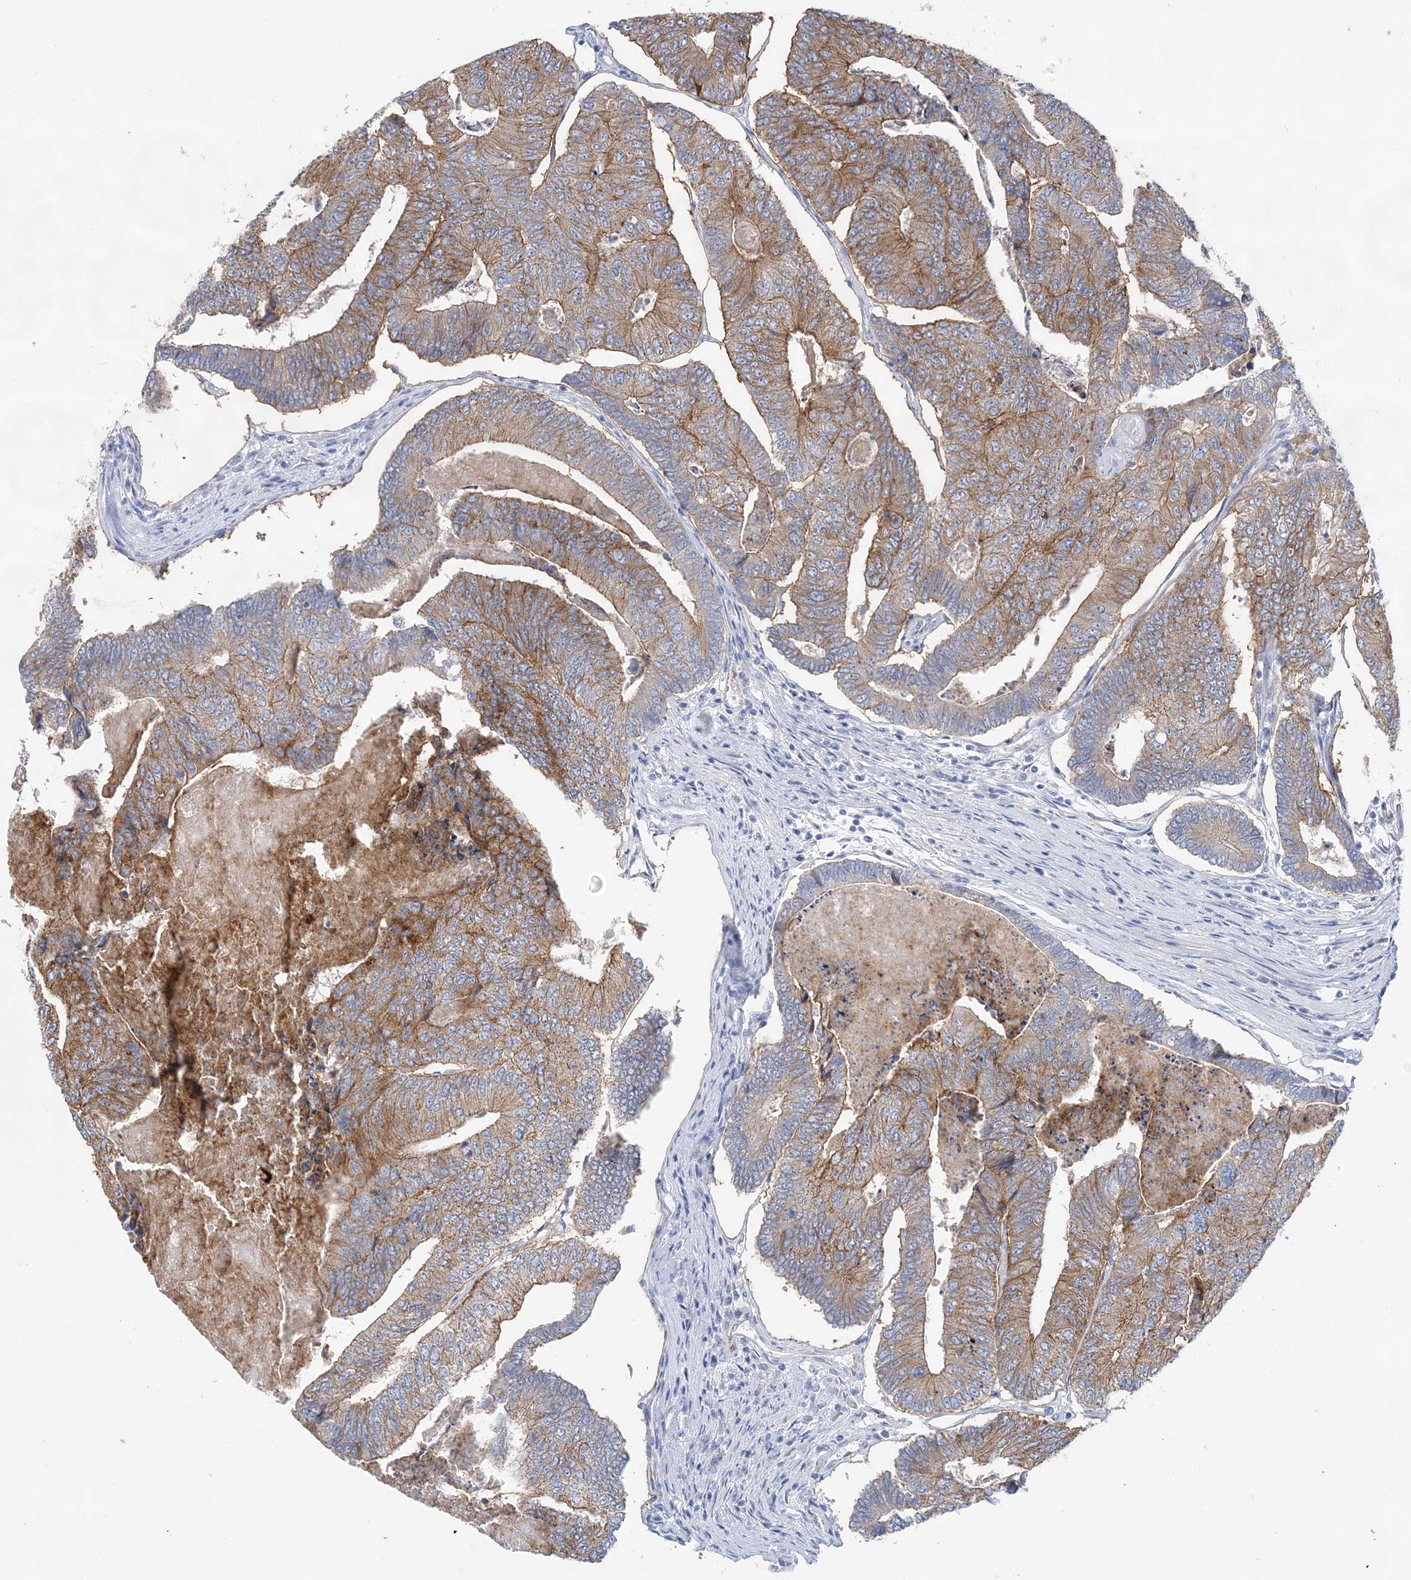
{"staining": {"intensity": "moderate", "quantity": ">75%", "location": "cytoplasmic/membranous"}, "tissue": "colorectal cancer", "cell_type": "Tumor cells", "image_type": "cancer", "snomed": [{"axis": "morphology", "description": "Adenocarcinoma, NOS"}, {"axis": "topography", "description": "Colon"}], "caption": "Moderate cytoplasmic/membranous staining for a protein is present in approximately >75% of tumor cells of colorectal cancer using immunohistochemistry (IHC).", "gene": "SLC5A6", "patient": {"sex": "female", "age": 67}}